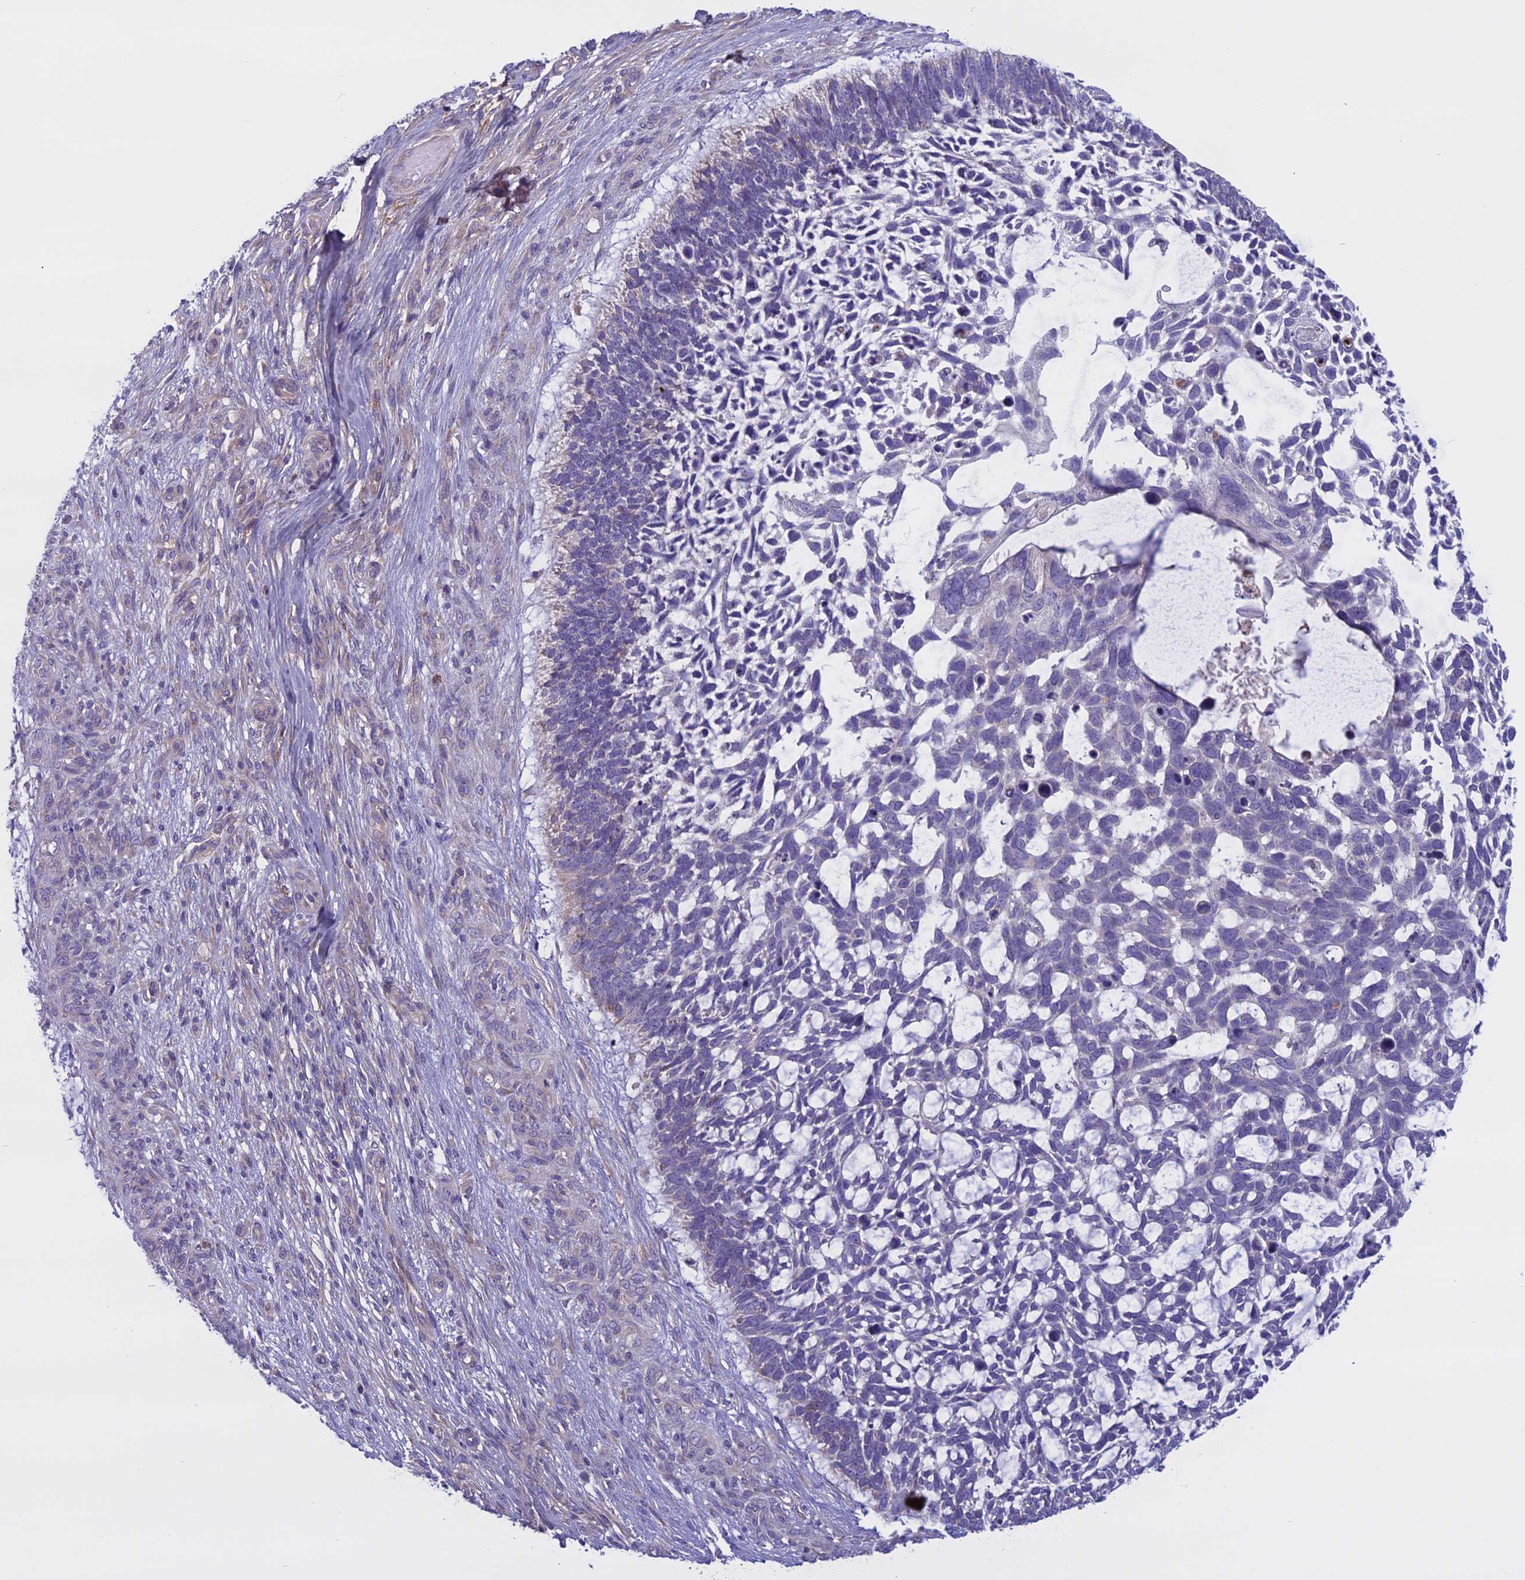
{"staining": {"intensity": "negative", "quantity": "none", "location": "none"}, "tissue": "skin cancer", "cell_type": "Tumor cells", "image_type": "cancer", "snomed": [{"axis": "morphology", "description": "Basal cell carcinoma"}, {"axis": "topography", "description": "Skin"}], "caption": "Protein analysis of skin cancer exhibits no significant staining in tumor cells.", "gene": "DCTN5", "patient": {"sex": "male", "age": 88}}